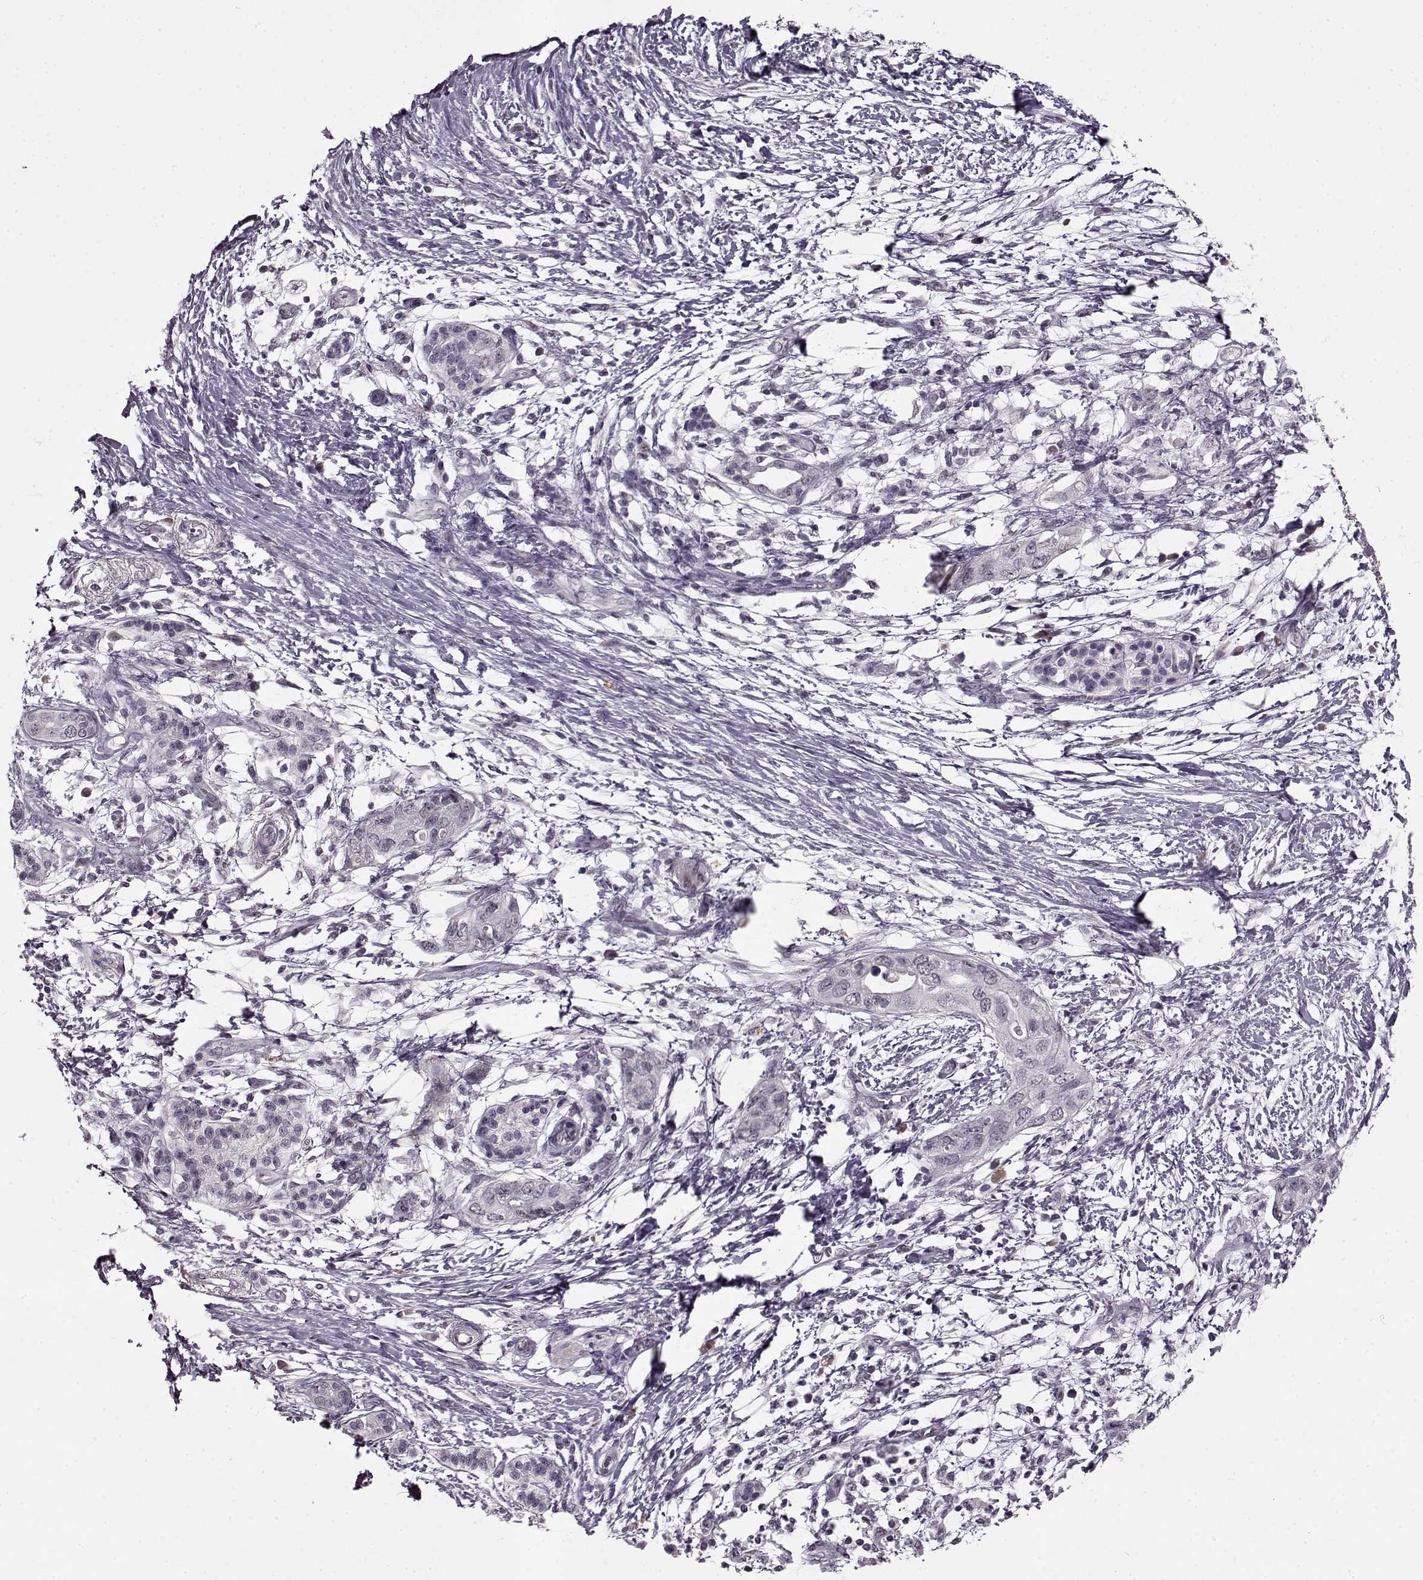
{"staining": {"intensity": "weak", "quantity": "<25%", "location": "nuclear"}, "tissue": "pancreatic cancer", "cell_type": "Tumor cells", "image_type": "cancer", "snomed": [{"axis": "morphology", "description": "Adenocarcinoma, NOS"}, {"axis": "topography", "description": "Pancreas"}], "caption": "IHC of pancreatic cancer (adenocarcinoma) reveals no staining in tumor cells.", "gene": "RP1L1", "patient": {"sex": "female", "age": 72}}